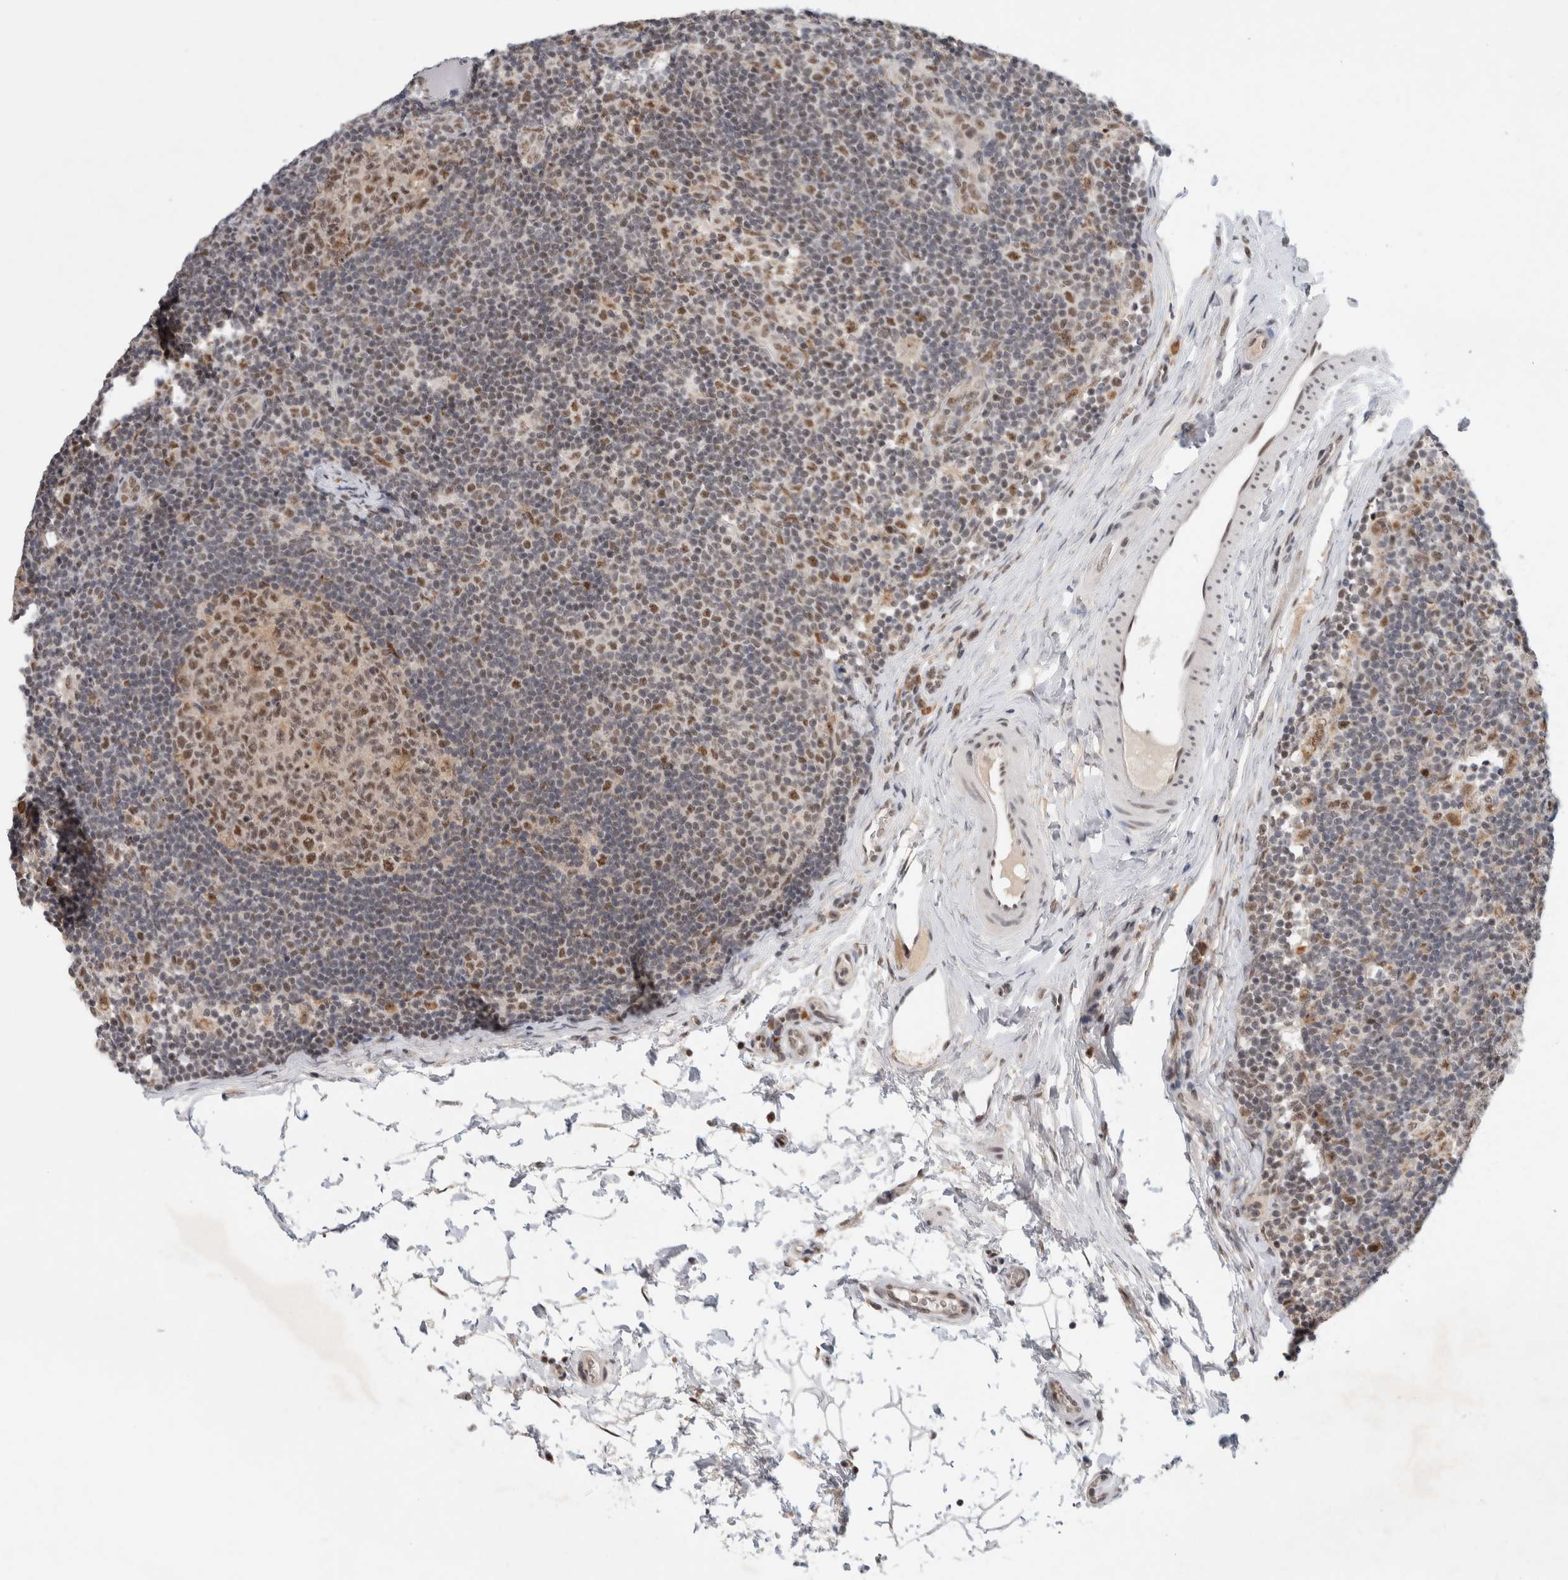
{"staining": {"intensity": "moderate", "quantity": ">75%", "location": "nuclear"}, "tissue": "lymph node", "cell_type": "Germinal center cells", "image_type": "normal", "snomed": [{"axis": "morphology", "description": "Normal tissue, NOS"}, {"axis": "topography", "description": "Lymph node"}], "caption": "Human lymph node stained for a protein (brown) shows moderate nuclear positive expression in about >75% of germinal center cells.", "gene": "NCAPG2", "patient": {"sex": "female", "age": 22}}